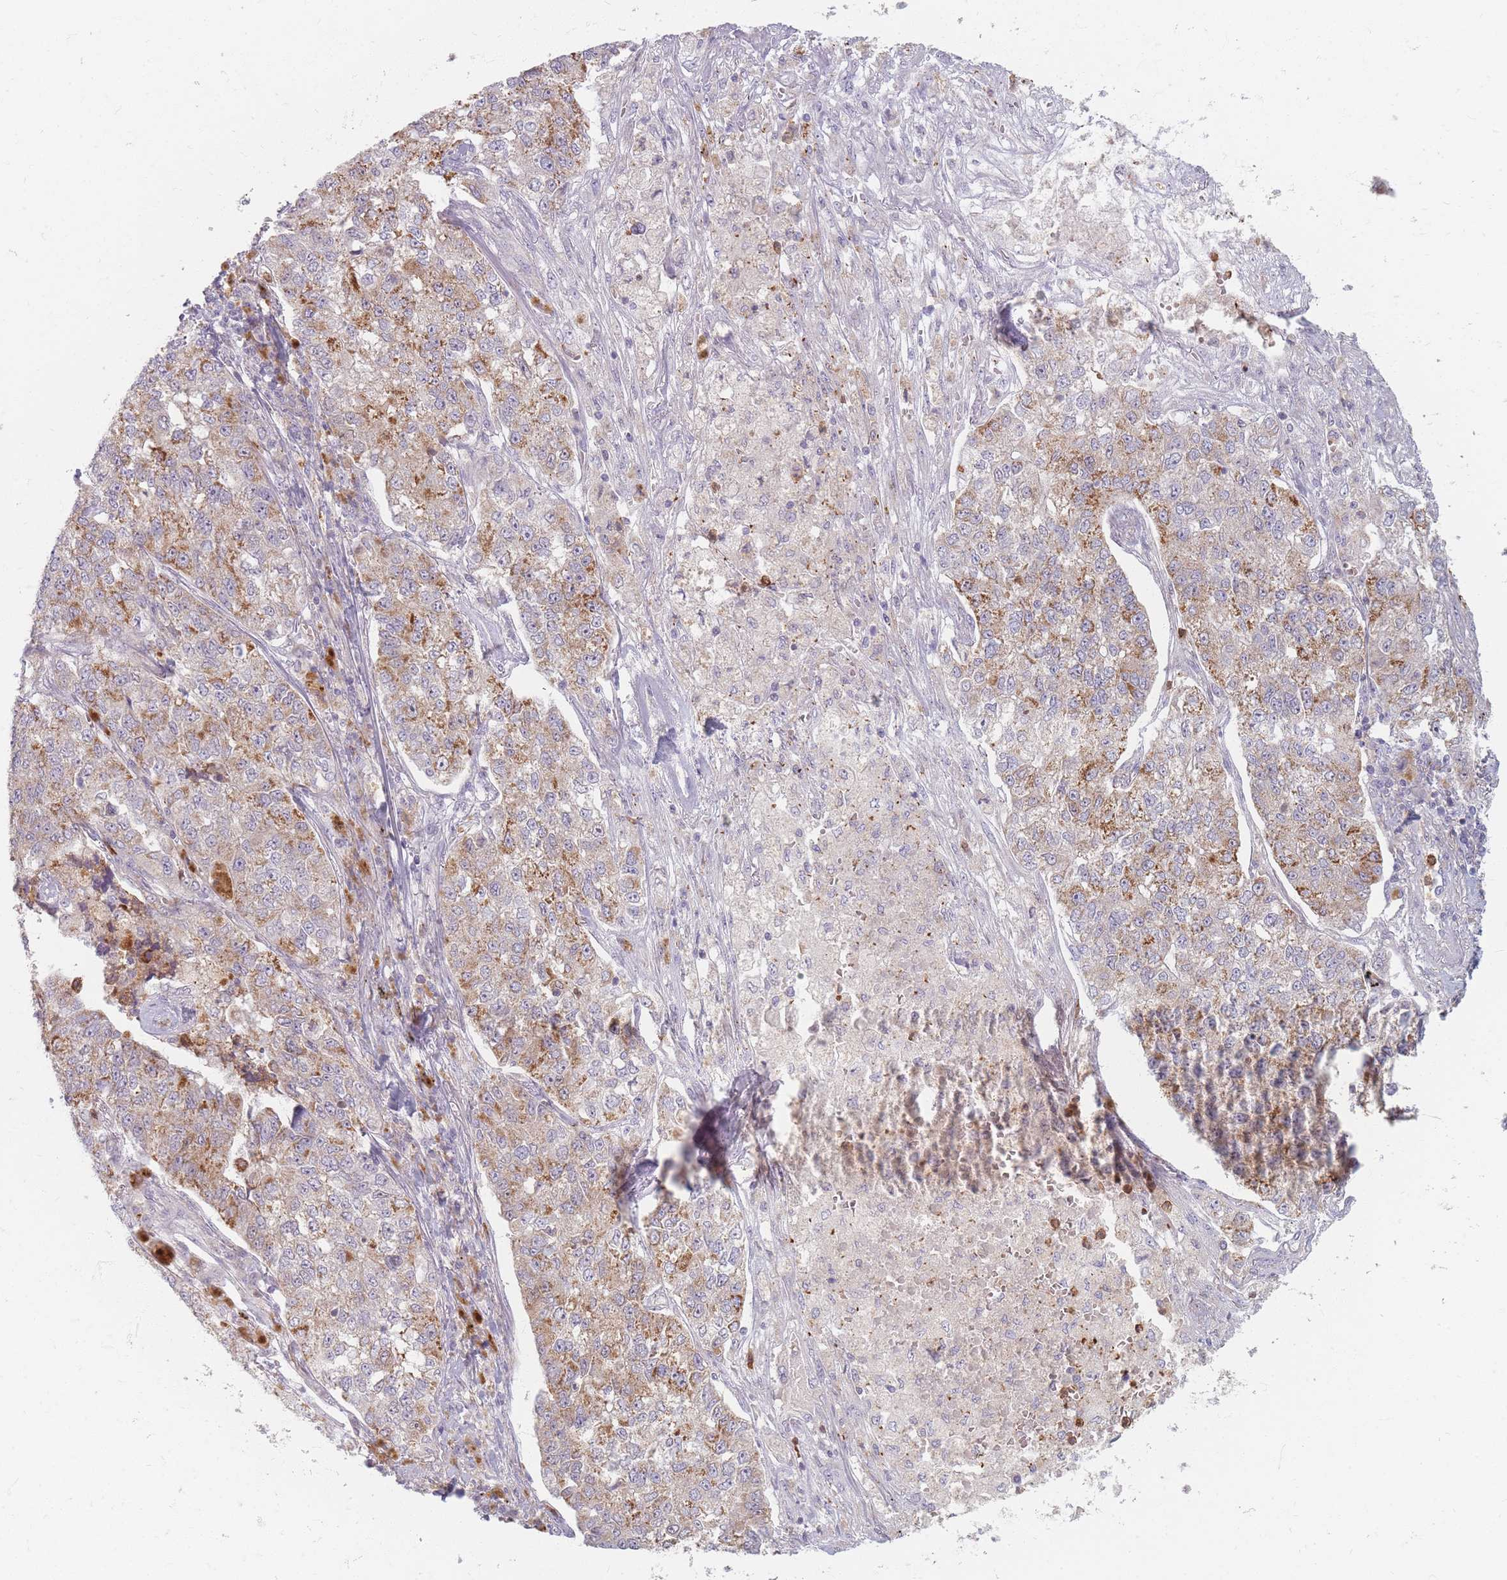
{"staining": {"intensity": "moderate", "quantity": ">75%", "location": "cytoplasmic/membranous"}, "tissue": "lung cancer", "cell_type": "Tumor cells", "image_type": "cancer", "snomed": [{"axis": "morphology", "description": "Adenocarcinoma, NOS"}, {"axis": "topography", "description": "Lung"}], "caption": "Tumor cells show moderate cytoplasmic/membranous staining in approximately >75% of cells in lung cancer.", "gene": "CHCHD7", "patient": {"sex": "male", "age": 49}}